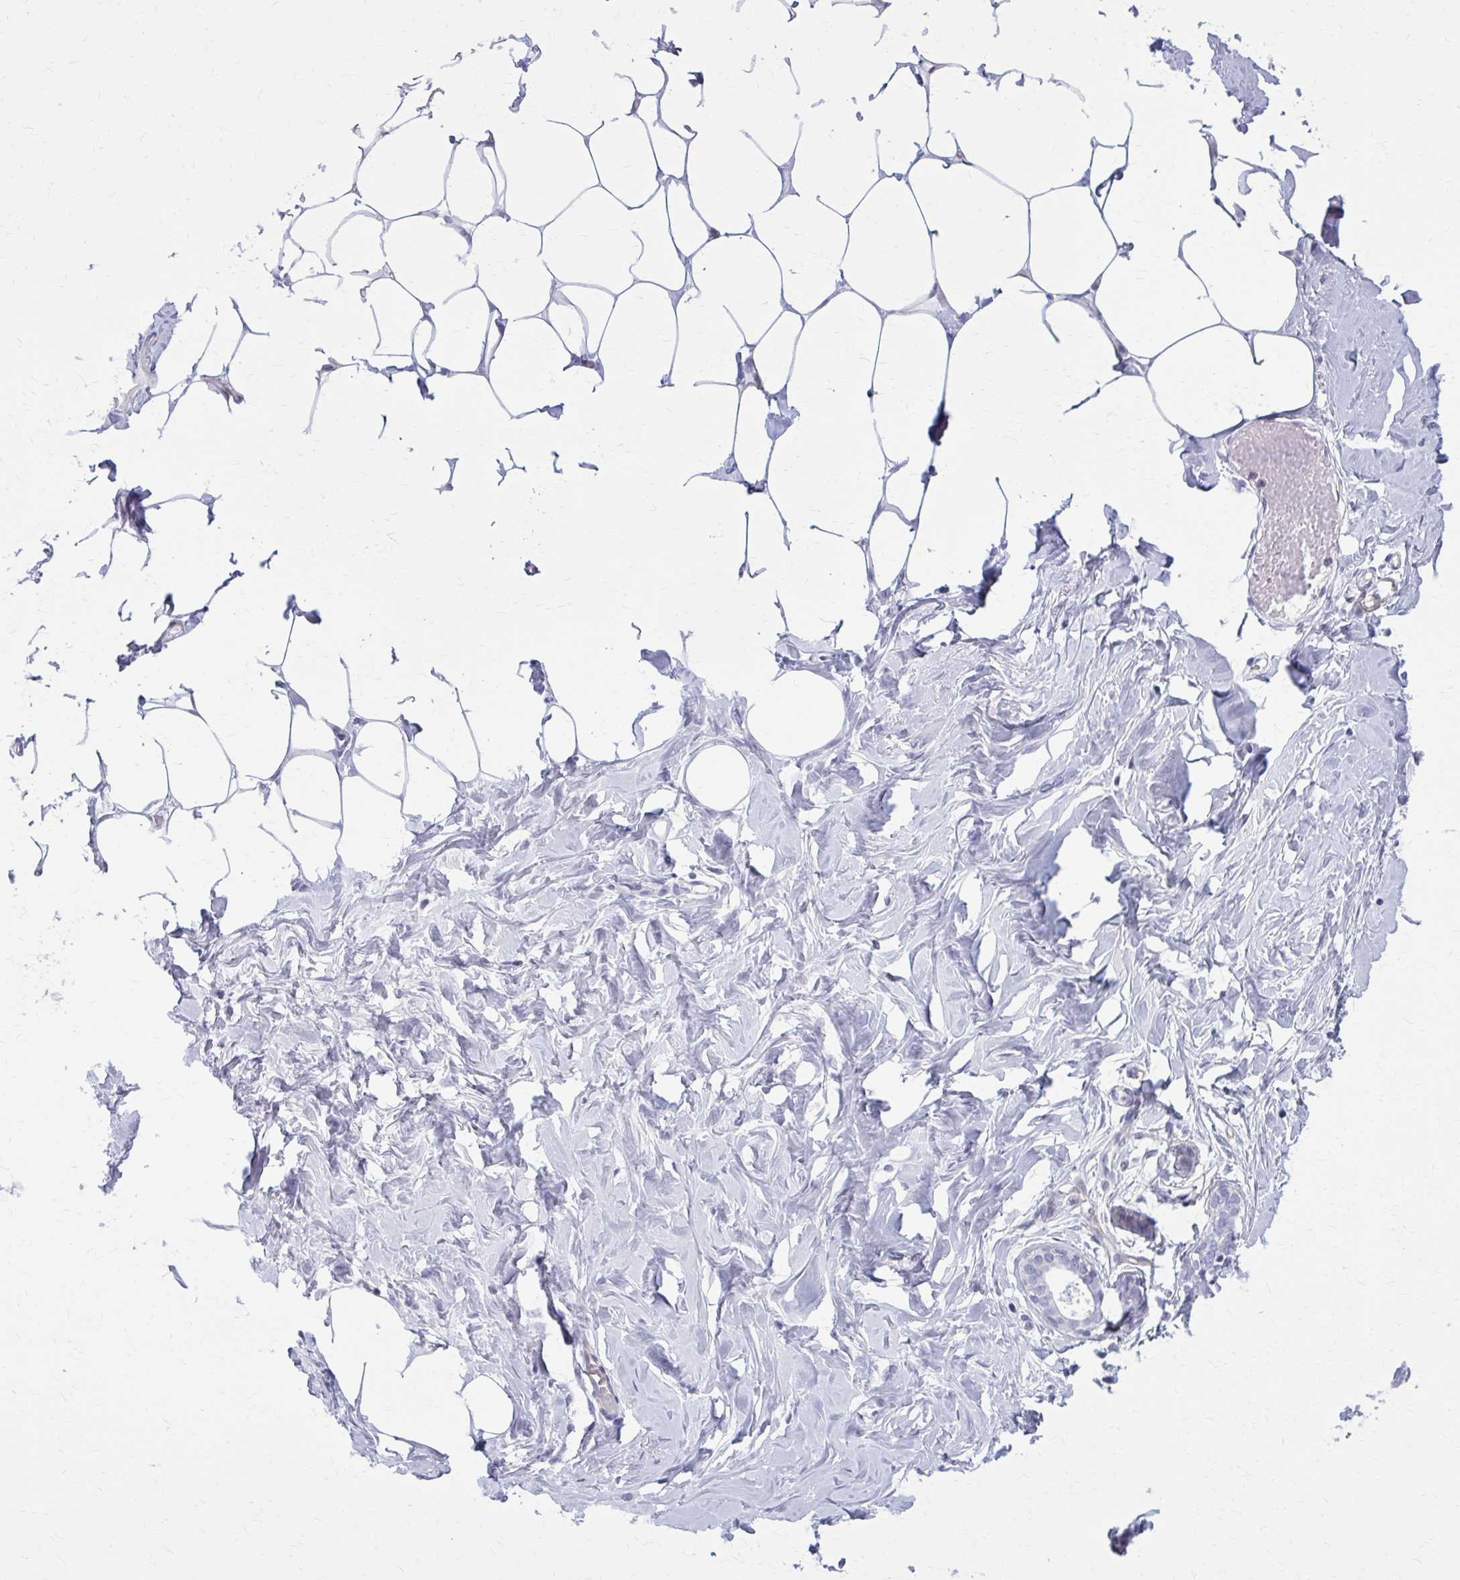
{"staining": {"intensity": "negative", "quantity": "none", "location": "none"}, "tissue": "breast", "cell_type": "Adipocytes", "image_type": "normal", "snomed": [{"axis": "morphology", "description": "Normal tissue, NOS"}, {"axis": "topography", "description": "Breast"}], "caption": "Immunohistochemical staining of normal human breast shows no significant expression in adipocytes.", "gene": "CASQ2", "patient": {"sex": "female", "age": 27}}